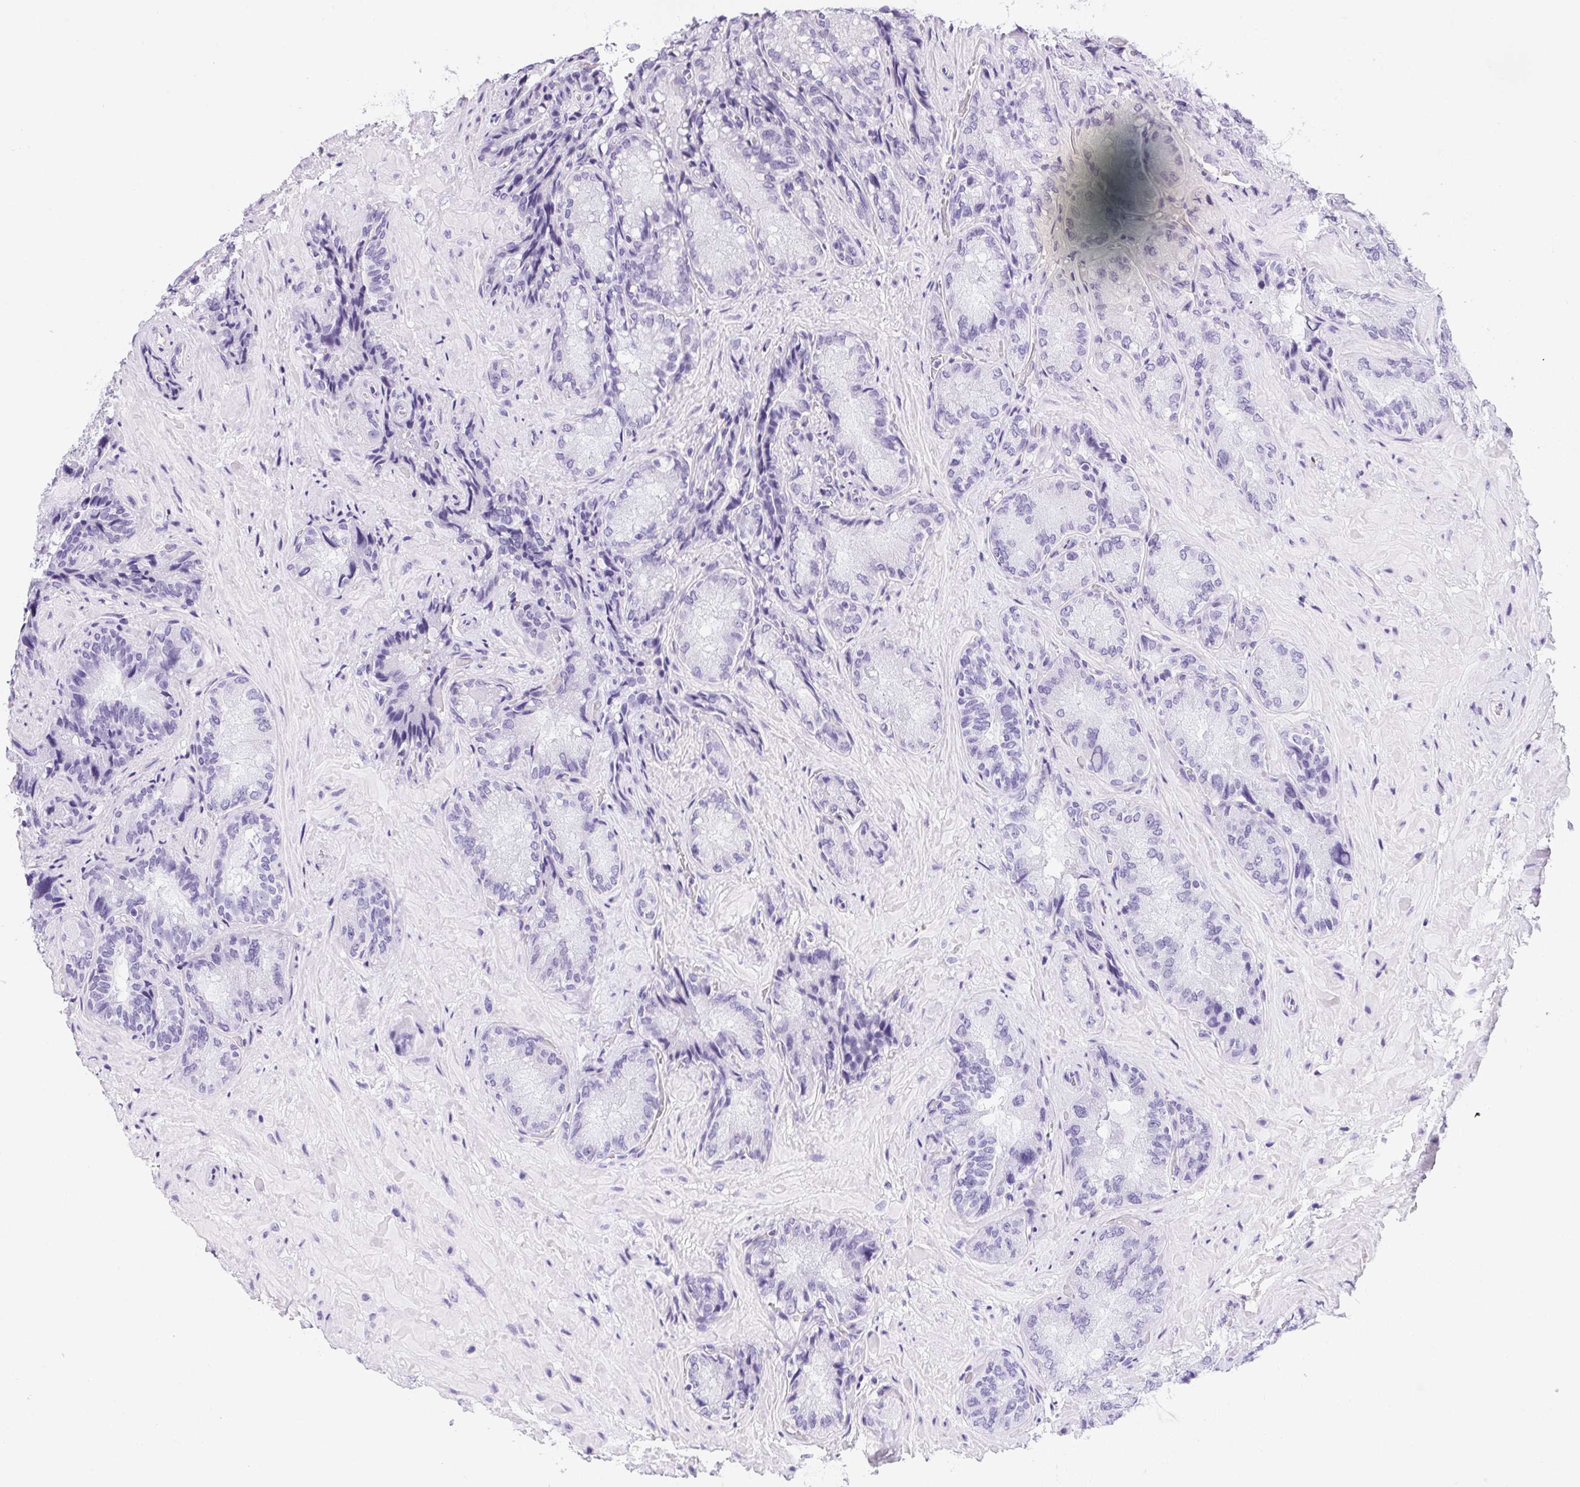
{"staining": {"intensity": "negative", "quantity": "none", "location": "none"}, "tissue": "seminal vesicle", "cell_type": "Glandular cells", "image_type": "normal", "snomed": [{"axis": "morphology", "description": "Normal tissue, NOS"}, {"axis": "topography", "description": "Seminal veicle"}], "caption": "IHC photomicrograph of normal seminal vesicle: seminal vesicle stained with DAB (3,3'-diaminobenzidine) shows no significant protein expression in glandular cells.", "gene": "HELLS", "patient": {"sex": "male", "age": 57}}